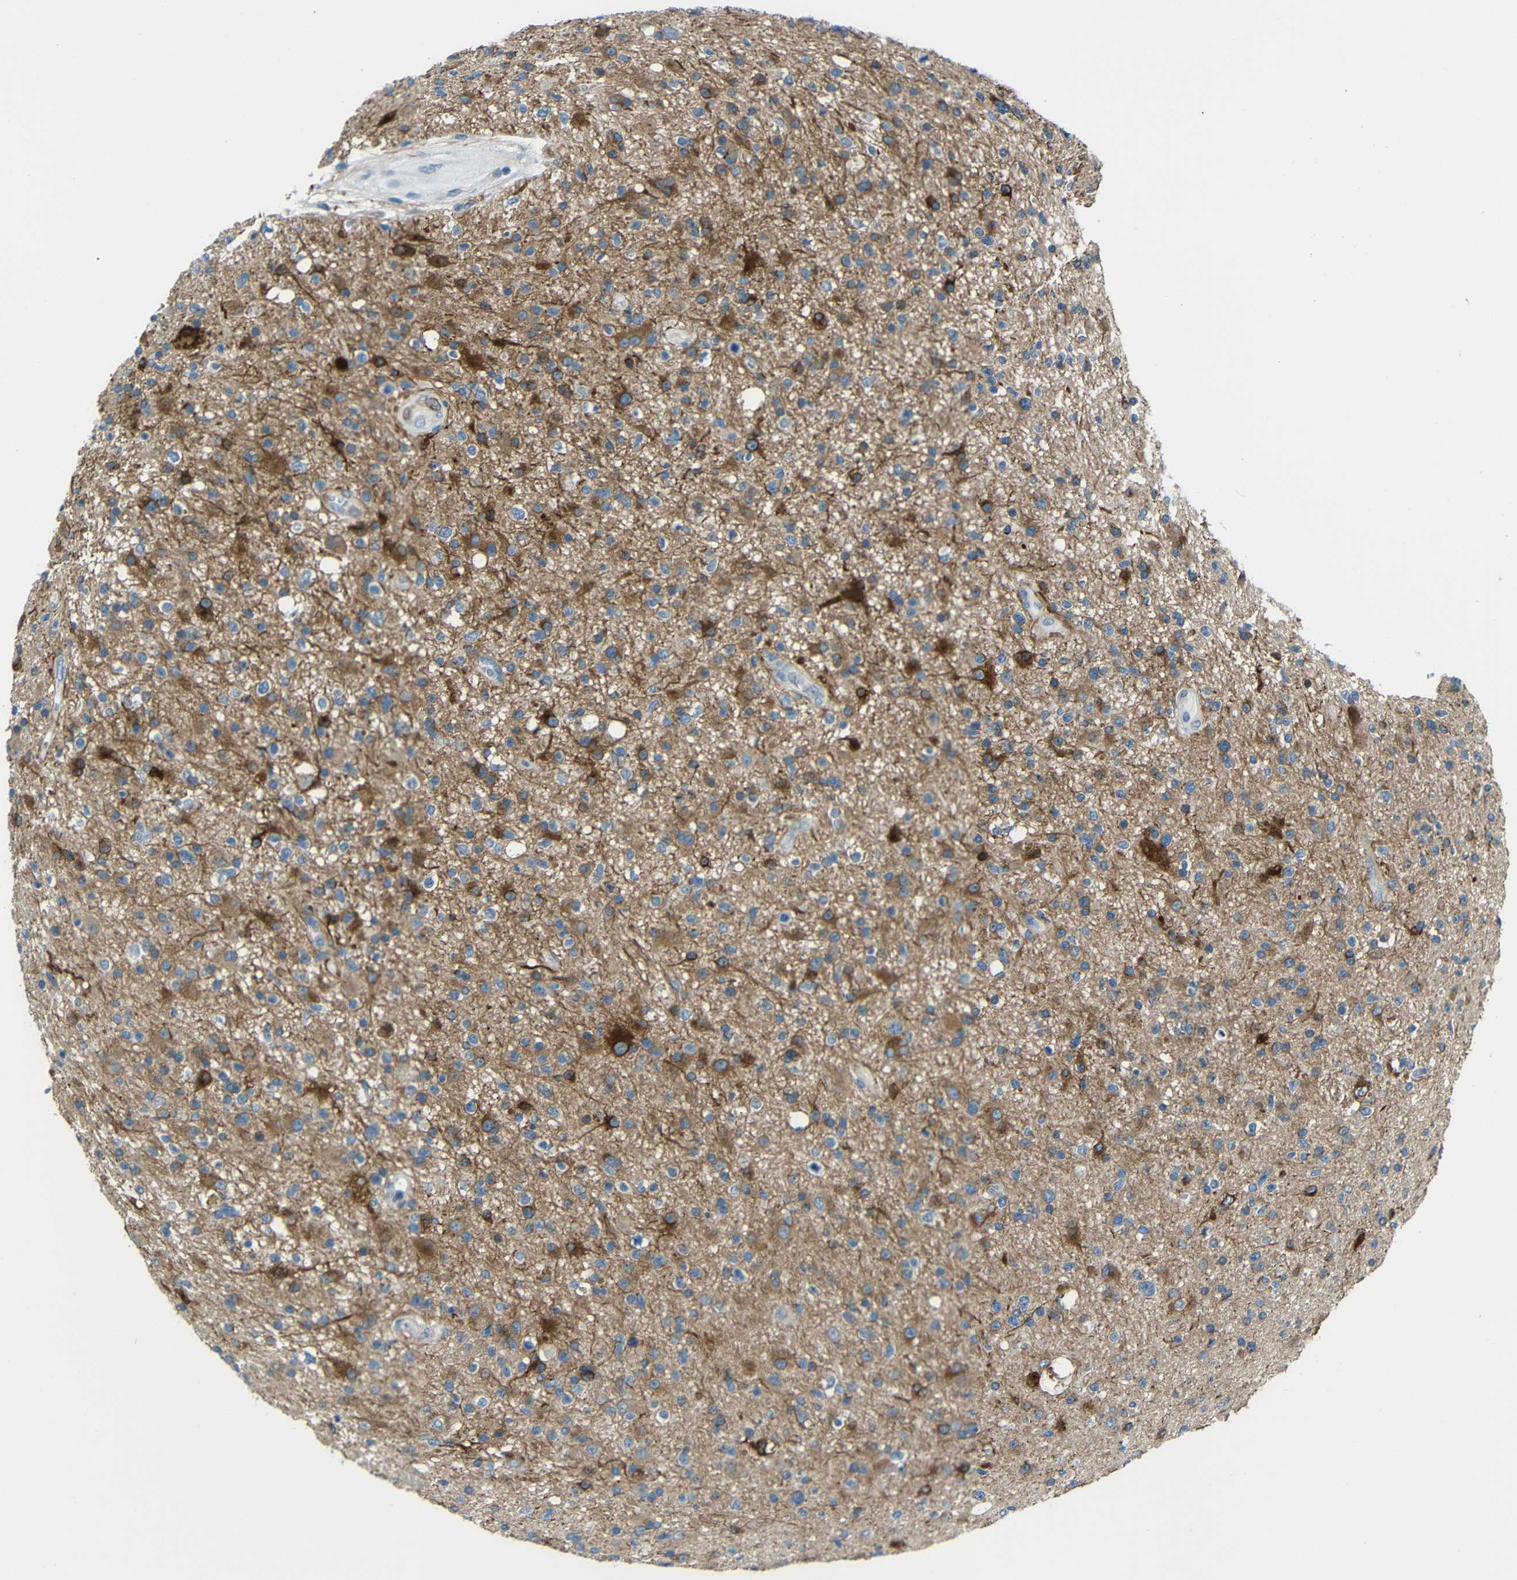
{"staining": {"intensity": "strong", "quantity": "<25%", "location": "cytoplasmic/membranous"}, "tissue": "glioma", "cell_type": "Tumor cells", "image_type": "cancer", "snomed": [{"axis": "morphology", "description": "Glioma, malignant, High grade"}, {"axis": "topography", "description": "Brain"}], "caption": "Immunohistochemical staining of malignant glioma (high-grade) exhibits medium levels of strong cytoplasmic/membranous protein staining in about <25% of tumor cells.", "gene": "DCLK1", "patient": {"sex": "male", "age": 33}}